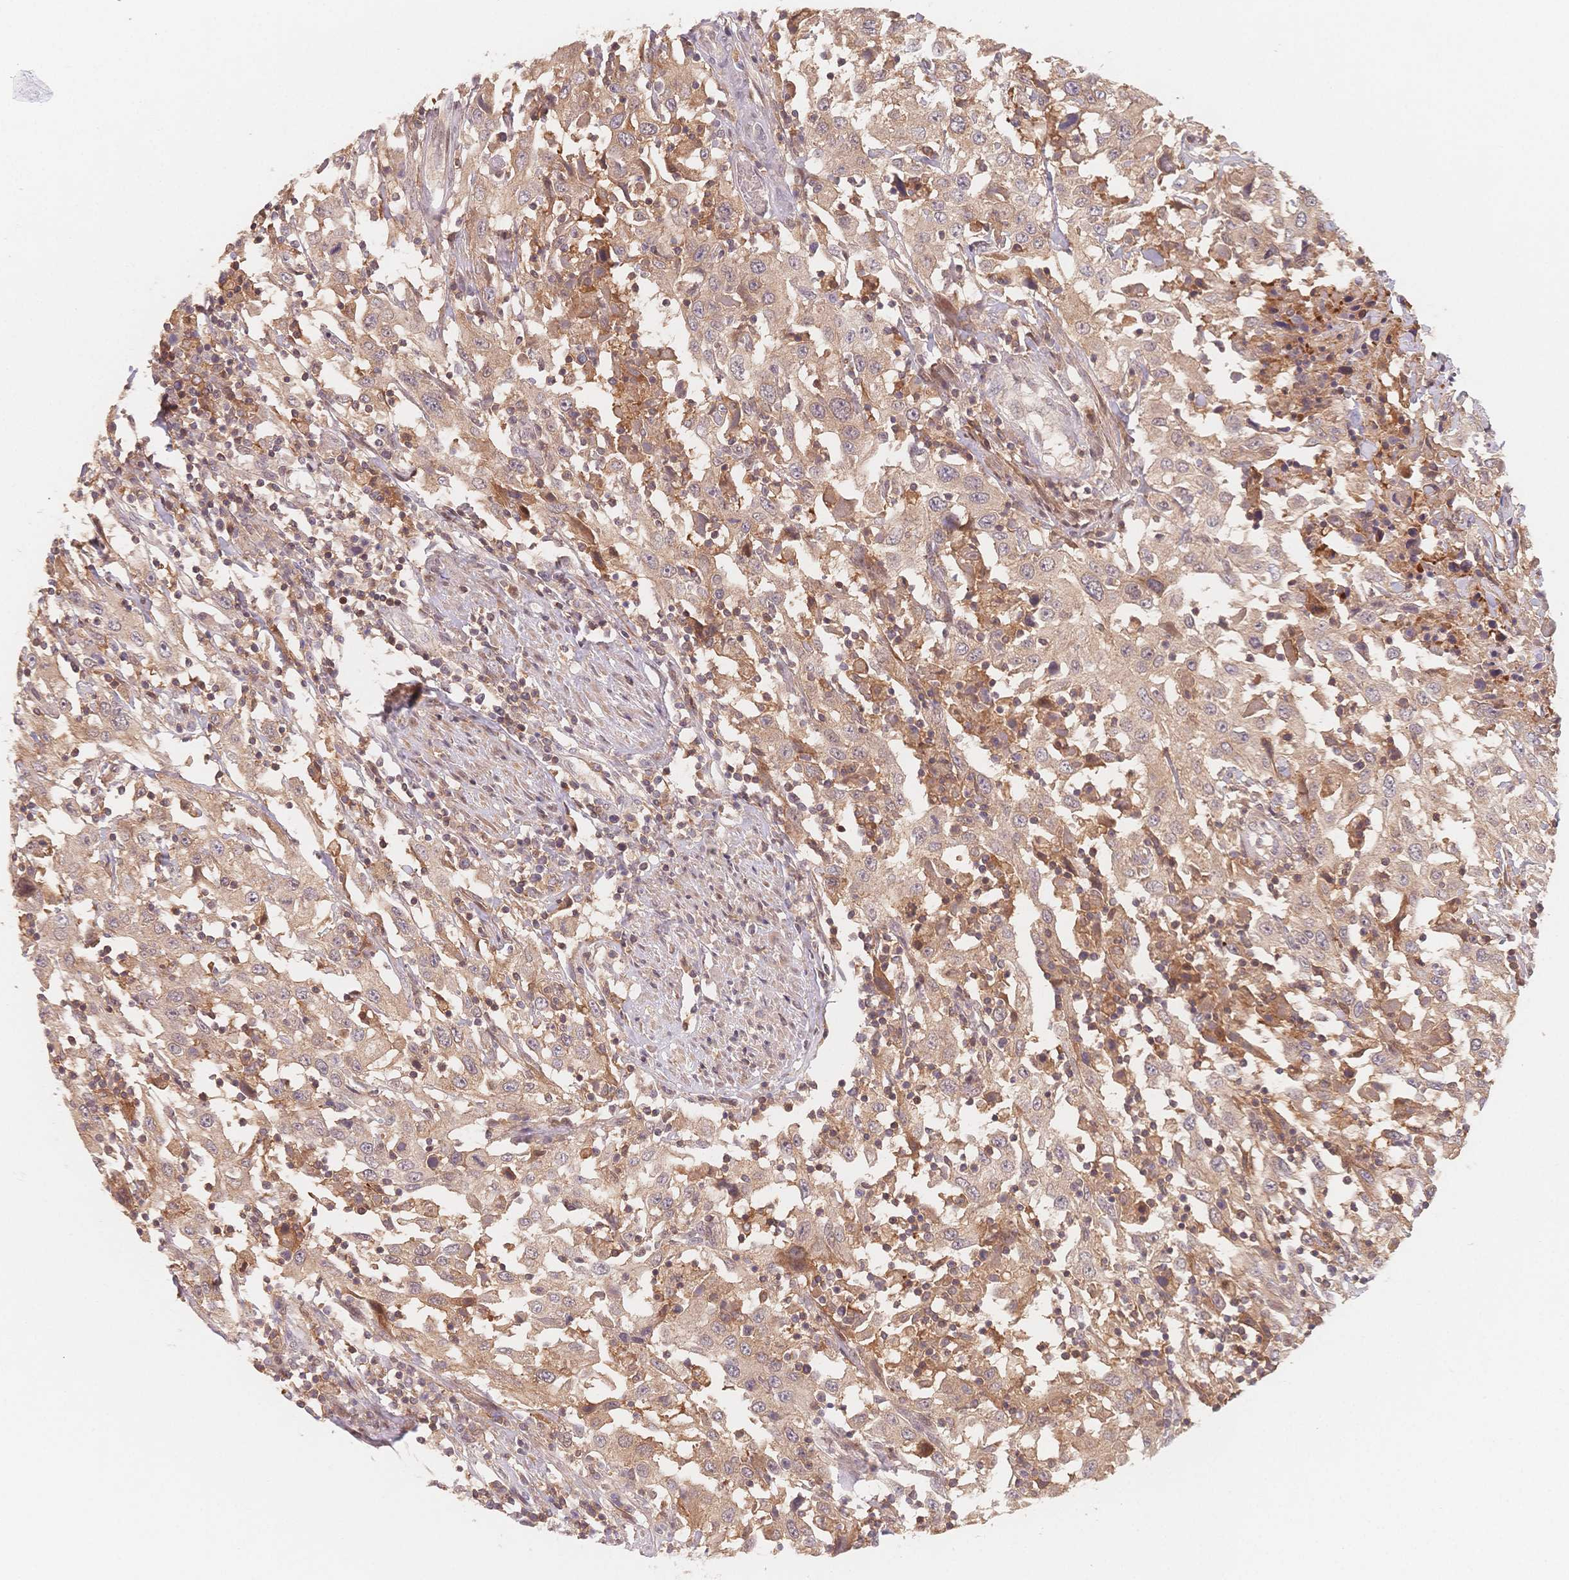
{"staining": {"intensity": "weak", "quantity": "25%-75%", "location": "cytoplasmic/membranous"}, "tissue": "urothelial cancer", "cell_type": "Tumor cells", "image_type": "cancer", "snomed": [{"axis": "morphology", "description": "Urothelial carcinoma, High grade"}, {"axis": "topography", "description": "Urinary bladder"}], "caption": "DAB (3,3'-diaminobenzidine) immunohistochemical staining of urothelial carcinoma (high-grade) reveals weak cytoplasmic/membranous protein positivity in approximately 25%-75% of tumor cells.", "gene": "C12orf75", "patient": {"sex": "male", "age": 61}}